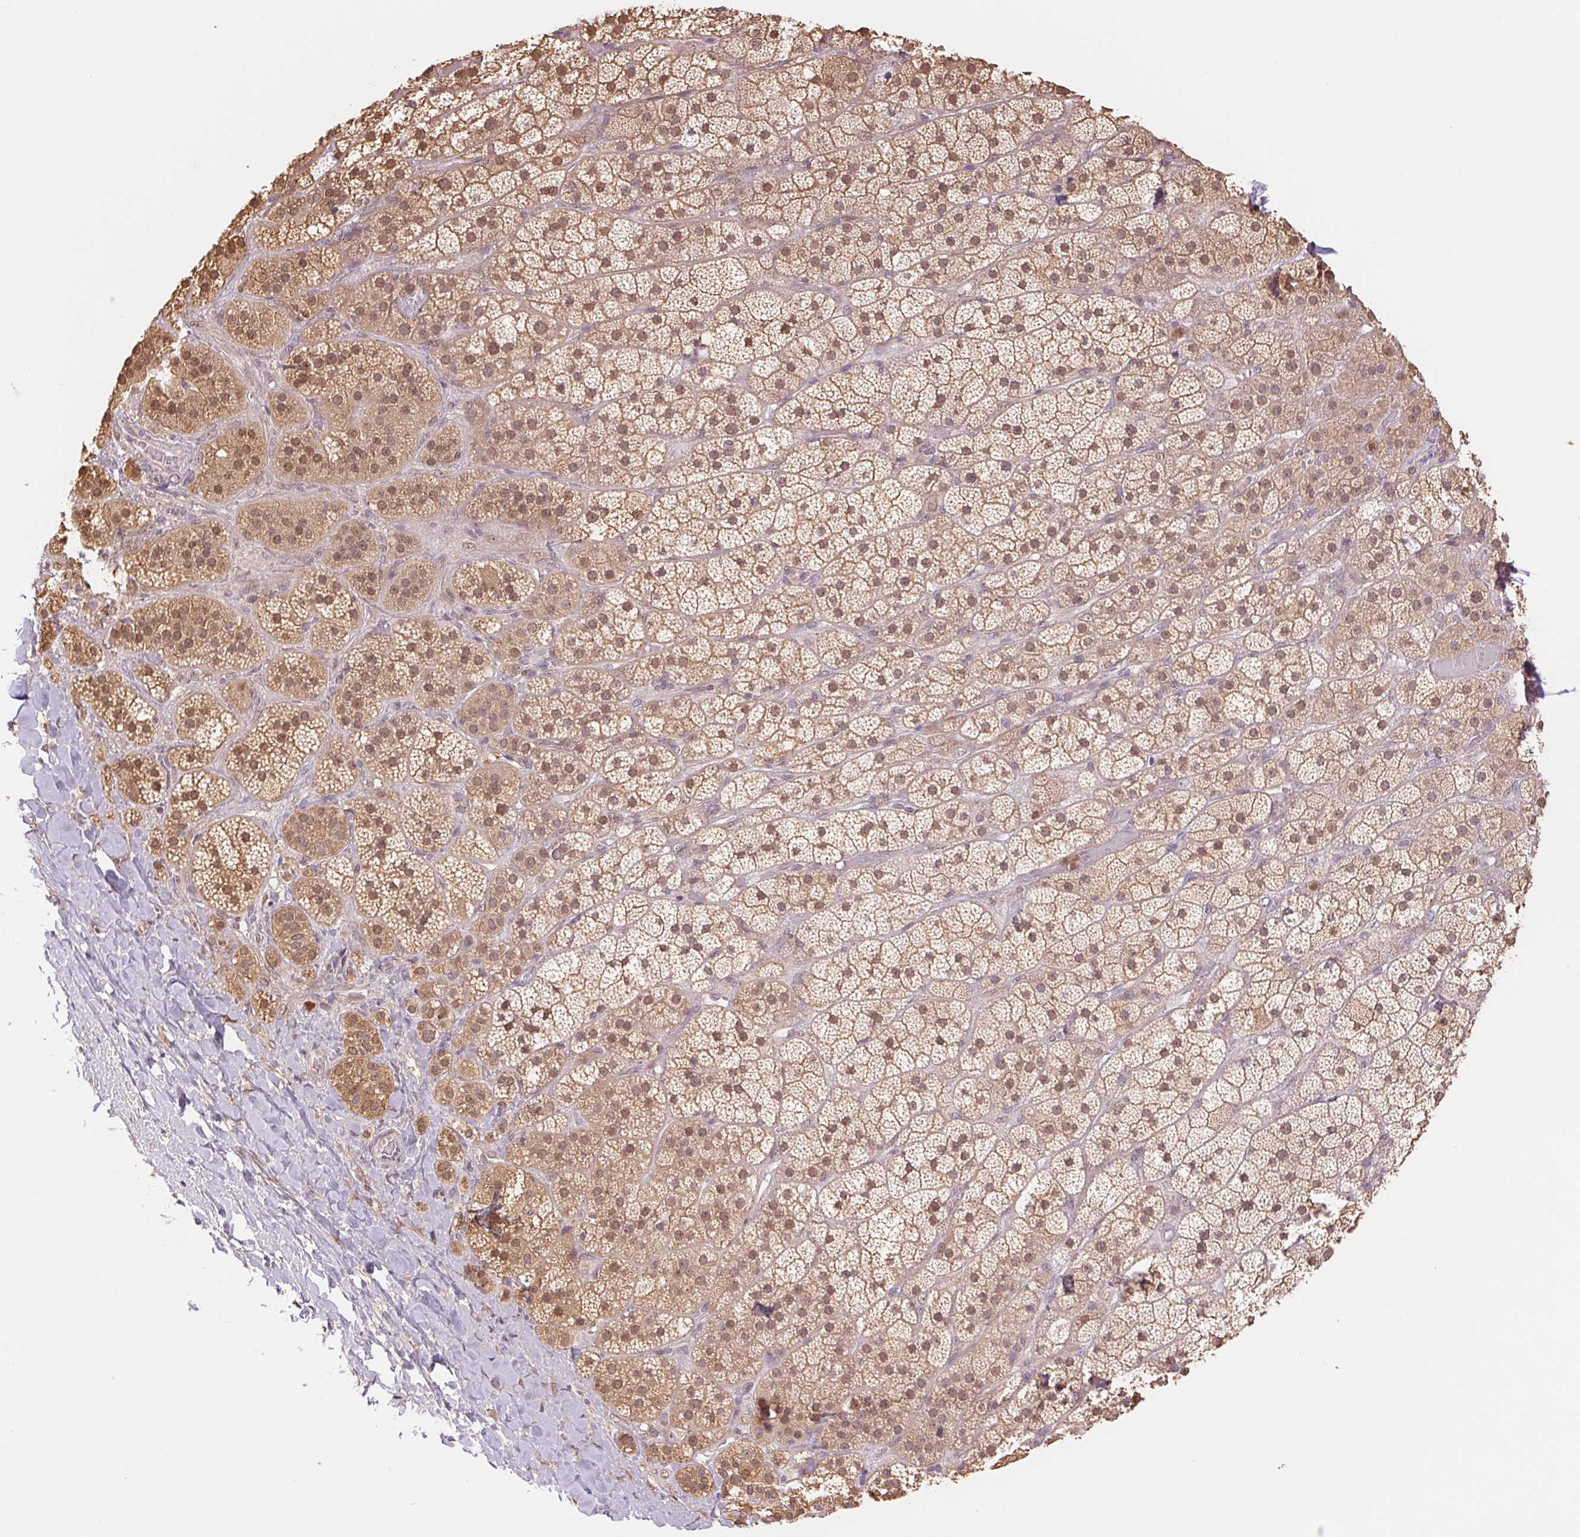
{"staining": {"intensity": "moderate", "quantity": ">75%", "location": "cytoplasmic/membranous,nuclear"}, "tissue": "adrenal gland", "cell_type": "Glandular cells", "image_type": "normal", "snomed": [{"axis": "morphology", "description": "Normal tissue, NOS"}, {"axis": "topography", "description": "Adrenal gland"}], "caption": "Immunohistochemistry (DAB) staining of unremarkable adrenal gland exhibits moderate cytoplasmic/membranous,nuclear protein staining in approximately >75% of glandular cells. The staining is performed using DAB (3,3'-diaminobenzidine) brown chromogen to label protein expression. The nuclei are counter-stained blue using hematoxylin.", "gene": "CDC123", "patient": {"sex": "male", "age": 57}}